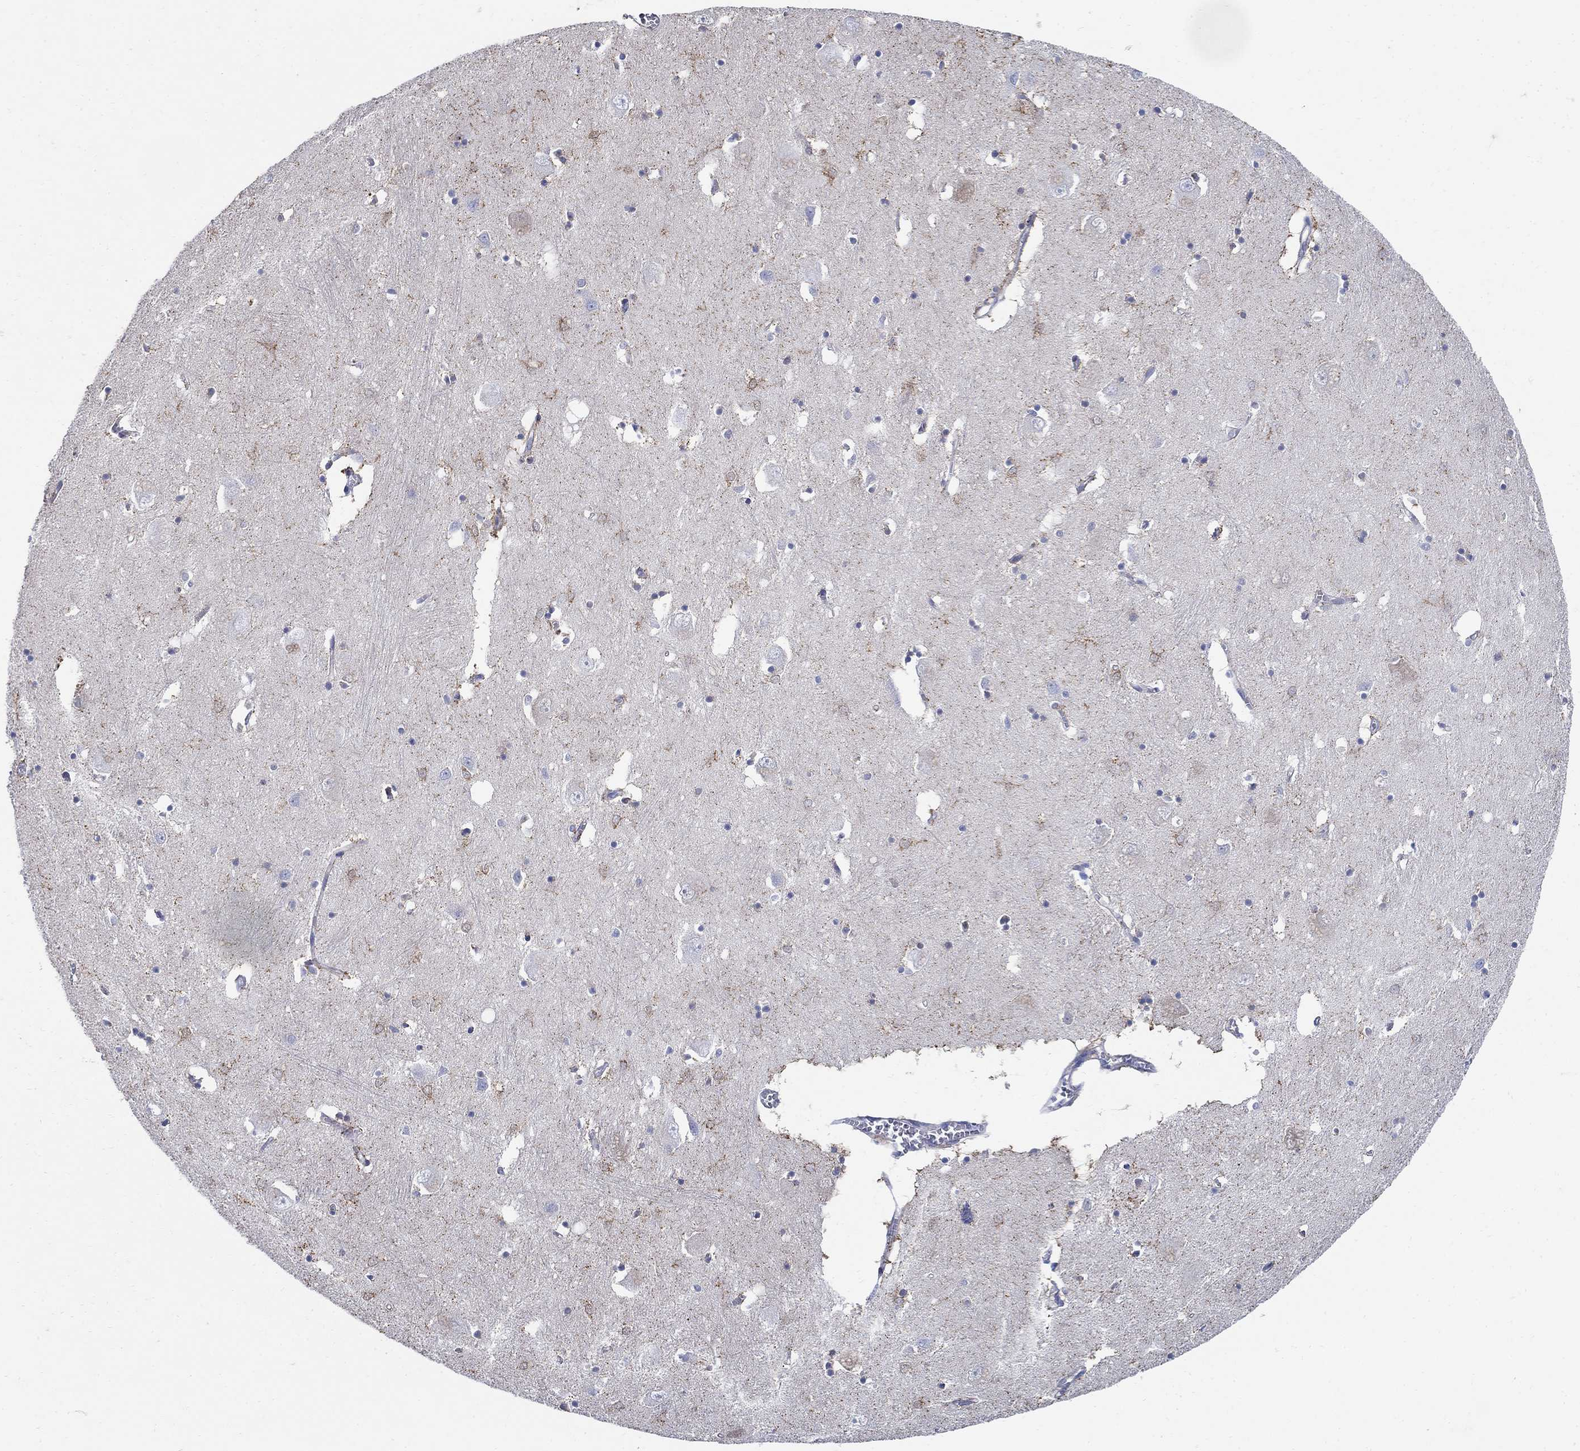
{"staining": {"intensity": "strong", "quantity": "25%-75%", "location": "cytoplasmic/membranous"}, "tissue": "caudate", "cell_type": "Glial cells", "image_type": "normal", "snomed": [{"axis": "morphology", "description": "Normal tissue, NOS"}, {"axis": "topography", "description": "Lateral ventricle wall"}], "caption": "Protein expression analysis of benign human caudate reveals strong cytoplasmic/membranous expression in approximately 25%-75% of glial cells. (Brightfield microscopy of DAB IHC at high magnification).", "gene": "ZDHHC14", "patient": {"sex": "male", "age": 54}}